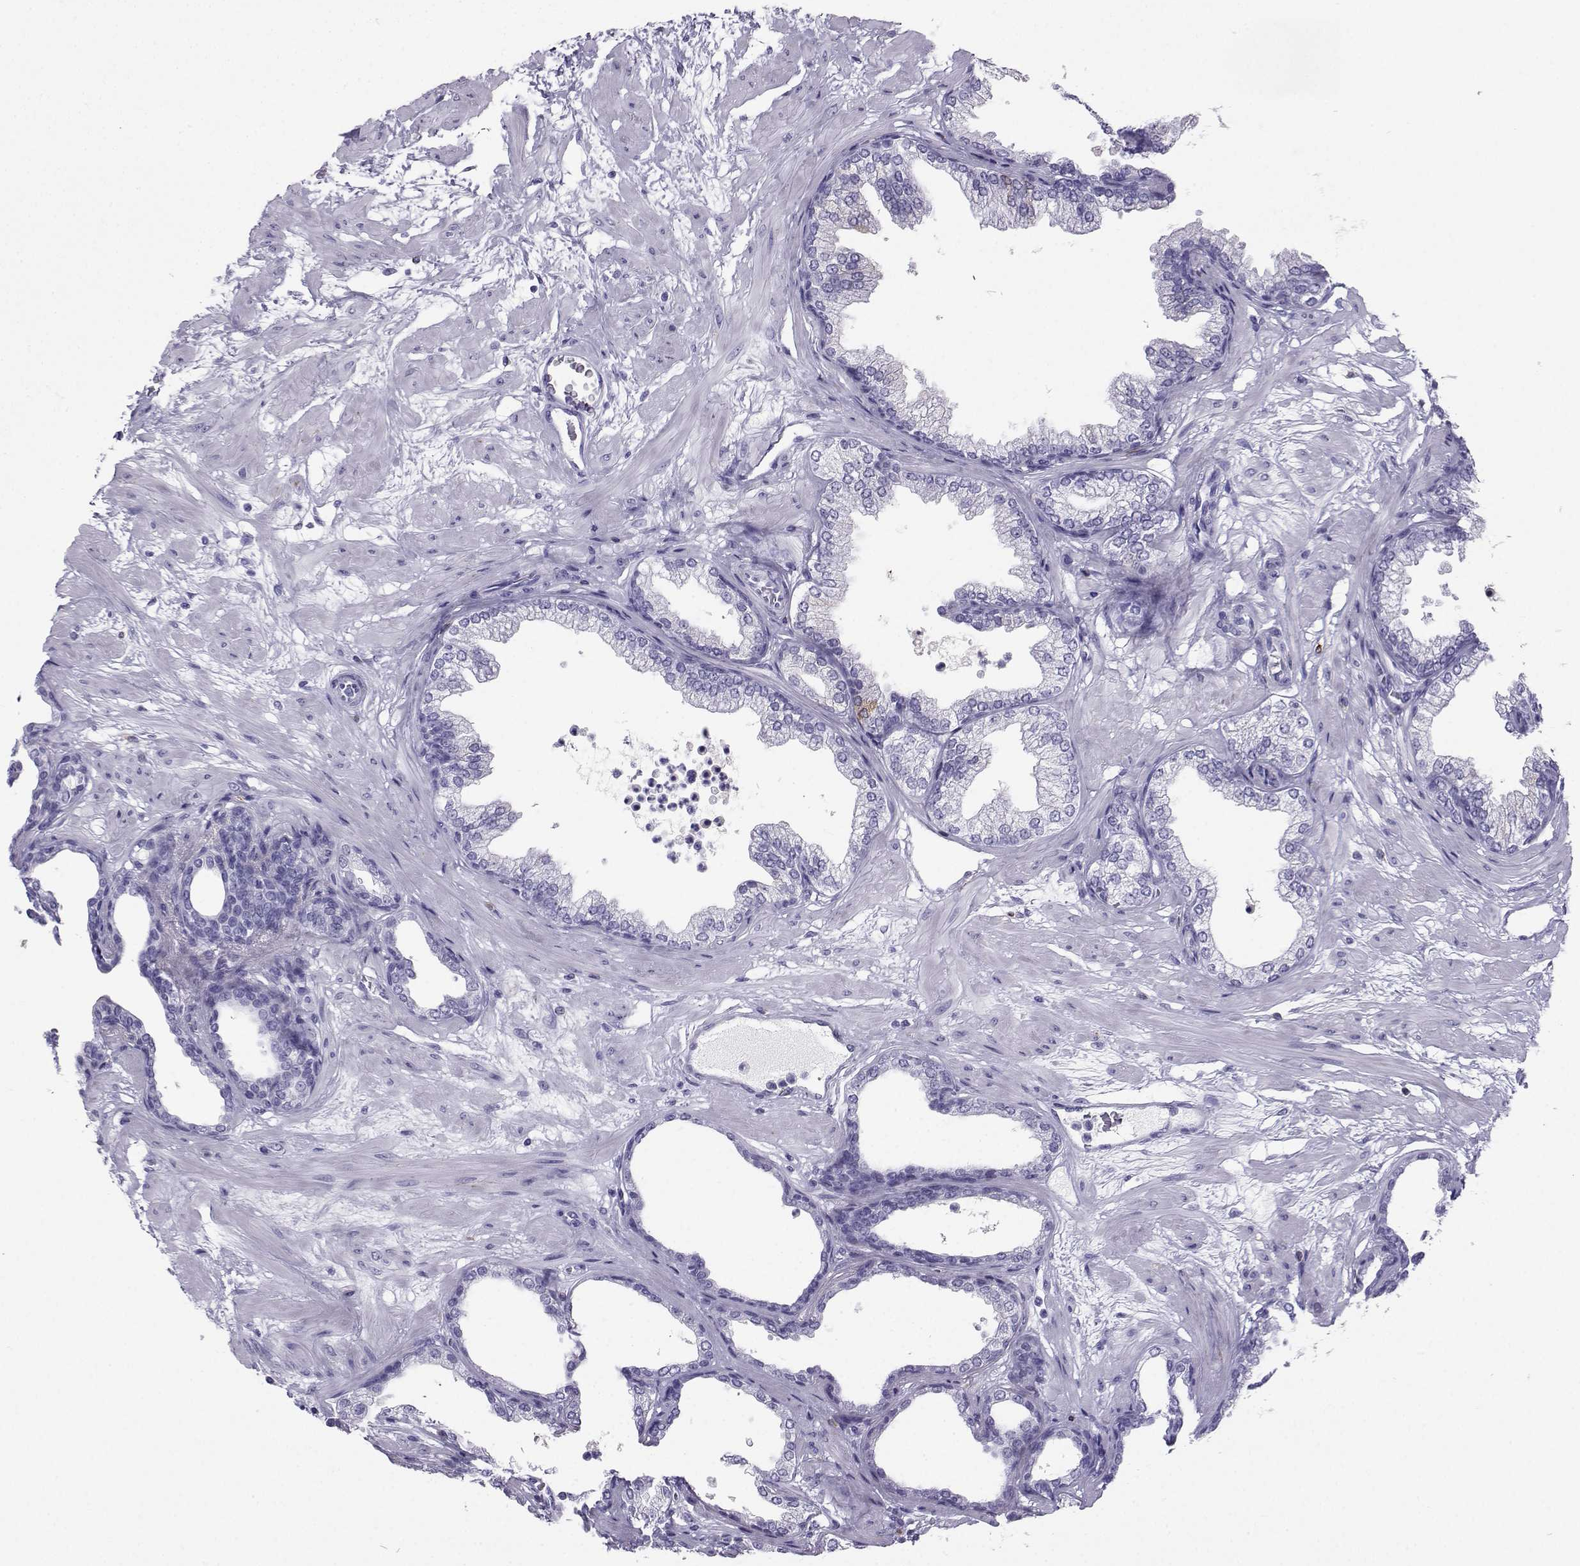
{"staining": {"intensity": "negative", "quantity": "none", "location": "none"}, "tissue": "prostate", "cell_type": "Glandular cells", "image_type": "normal", "snomed": [{"axis": "morphology", "description": "Normal tissue, NOS"}, {"axis": "topography", "description": "Prostate"}], "caption": "High power microscopy histopathology image of an IHC micrograph of benign prostate, revealing no significant staining in glandular cells.", "gene": "SLC18A2", "patient": {"sex": "male", "age": 37}}